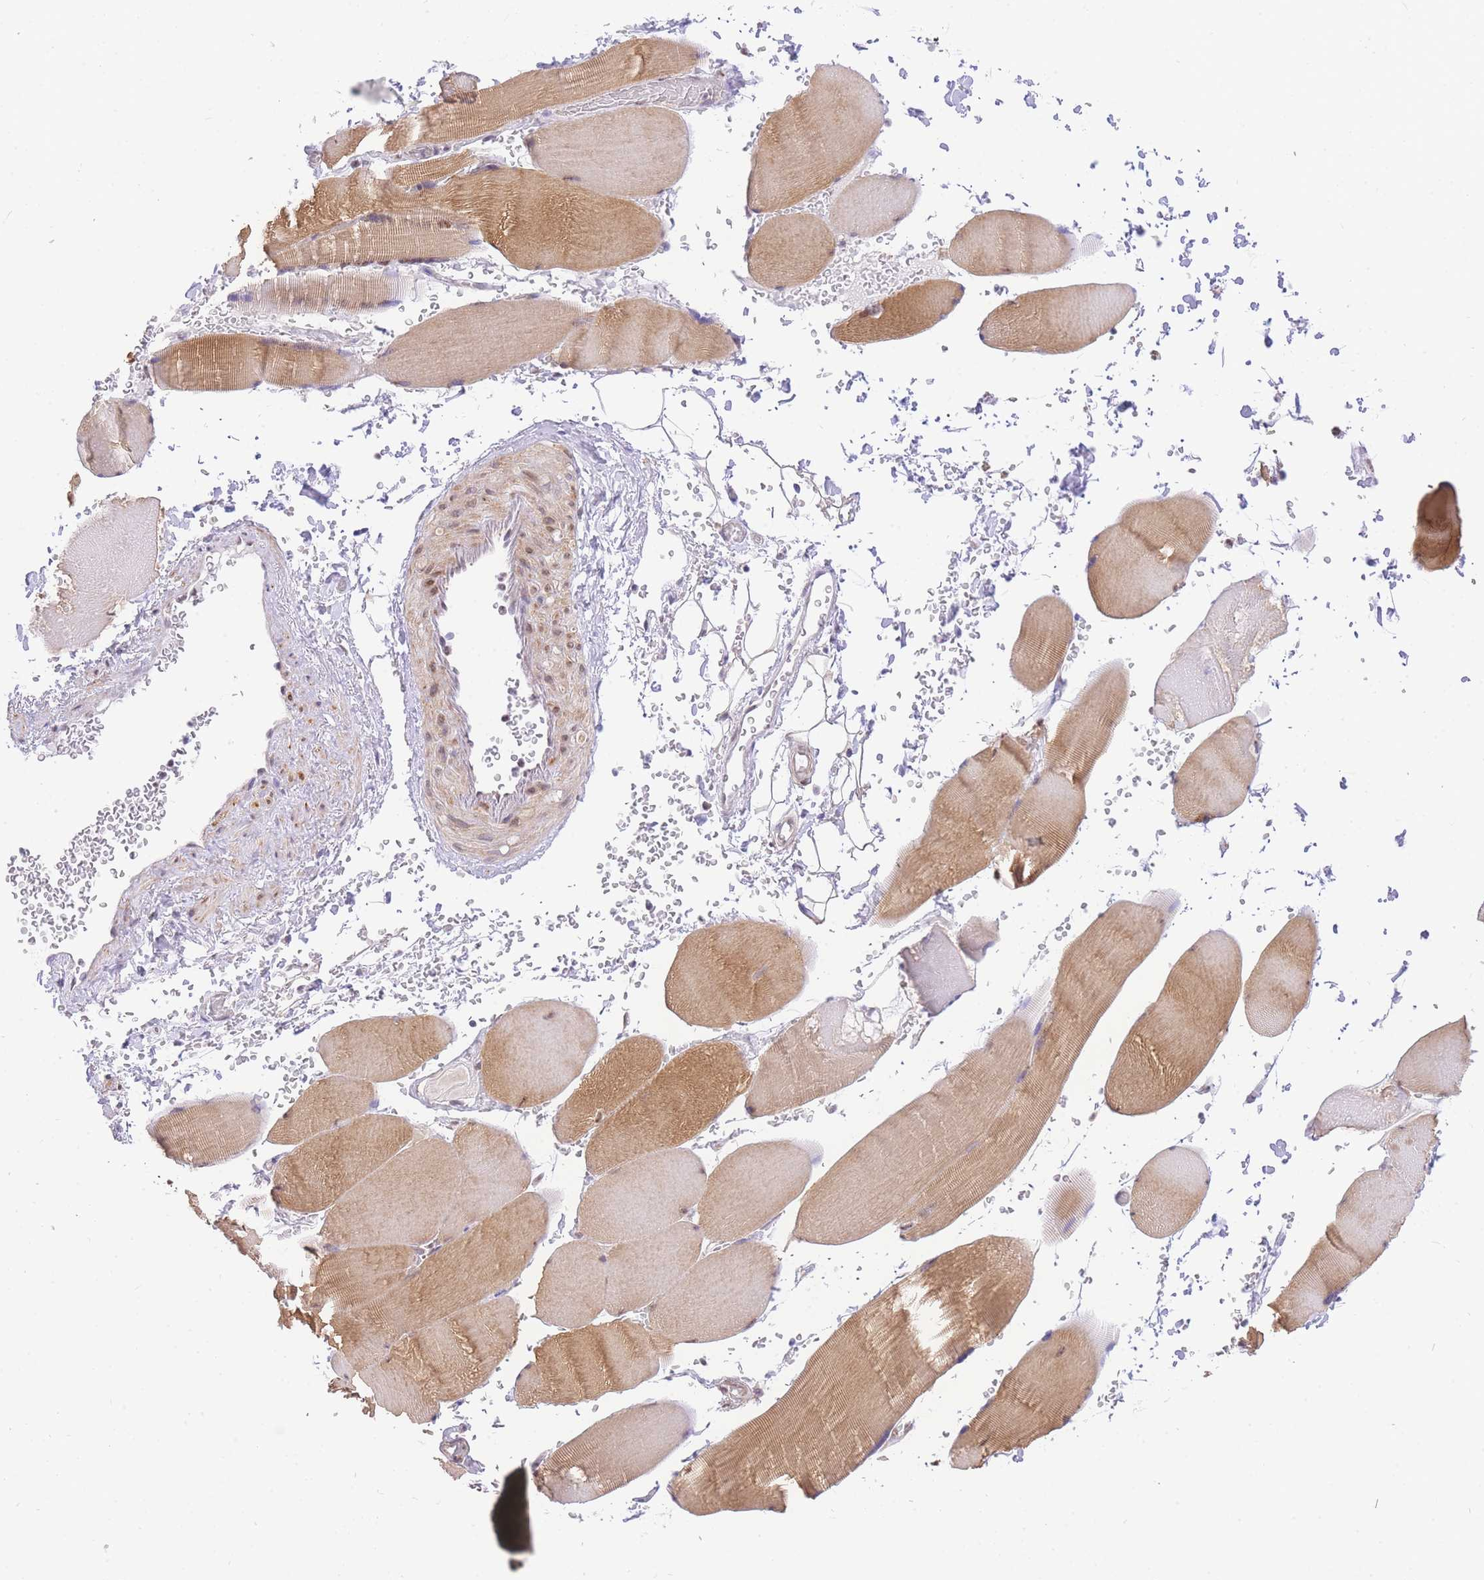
{"staining": {"intensity": "moderate", "quantity": "25%-75%", "location": "cytoplasmic/membranous"}, "tissue": "skeletal muscle", "cell_type": "Myocytes", "image_type": "normal", "snomed": [{"axis": "morphology", "description": "Normal tissue, NOS"}, {"axis": "topography", "description": "Skeletal muscle"}, {"axis": "topography", "description": "Head-Neck"}], "caption": "Protein staining displays moderate cytoplasmic/membranous staining in approximately 25%-75% of myocytes in benign skeletal muscle.", "gene": "S100PBP", "patient": {"sex": "male", "age": 66}}